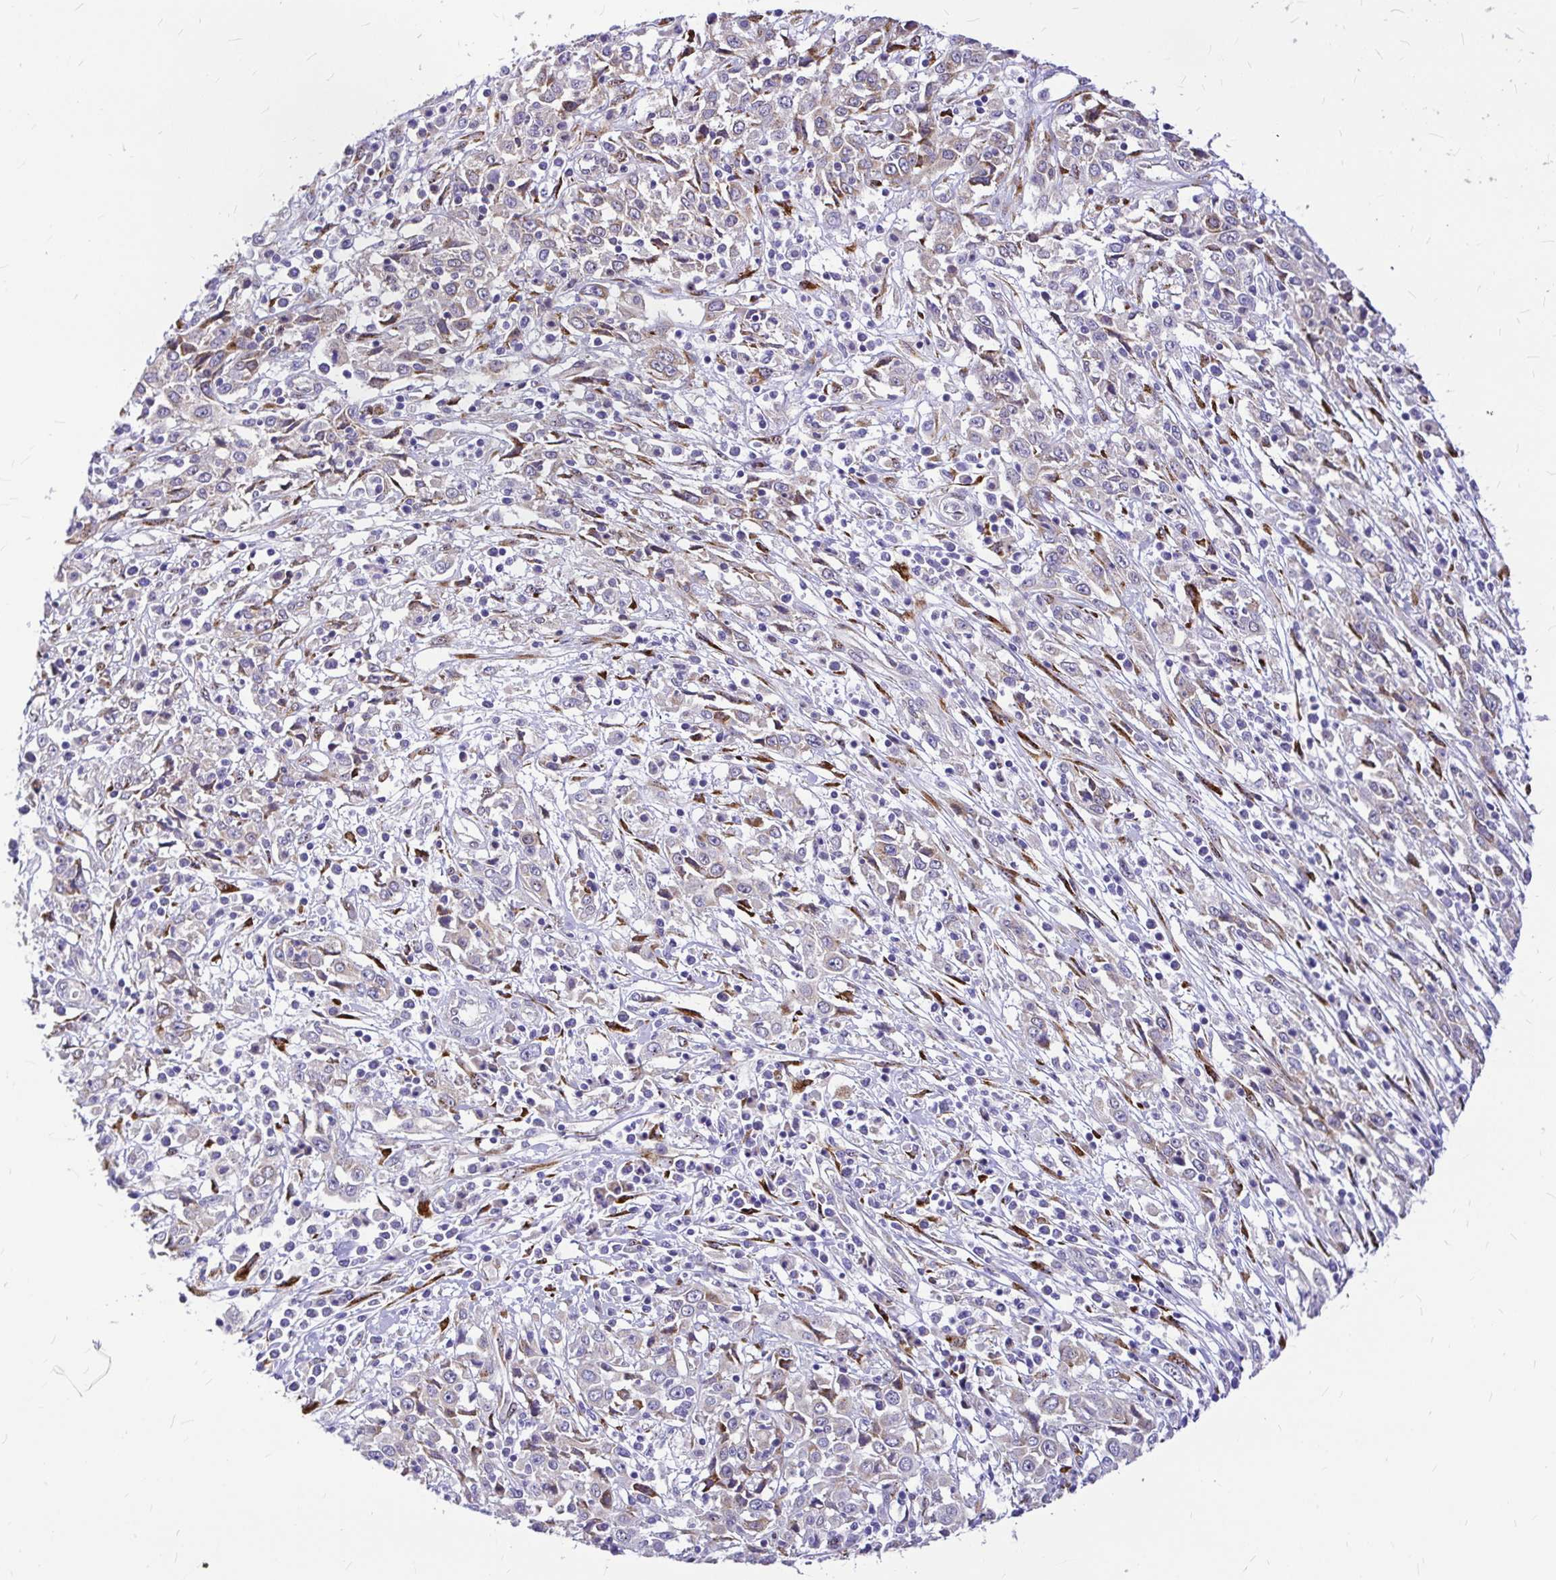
{"staining": {"intensity": "weak", "quantity": "25%-75%", "location": "cytoplasmic/membranous"}, "tissue": "cervical cancer", "cell_type": "Tumor cells", "image_type": "cancer", "snomed": [{"axis": "morphology", "description": "Adenocarcinoma, NOS"}, {"axis": "topography", "description": "Cervix"}], "caption": "This micrograph reveals IHC staining of cervical cancer (adenocarcinoma), with low weak cytoplasmic/membranous expression in approximately 25%-75% of tumor cells.", "gene": "GABBR2", "patient": {"sex": "female", "age": 40}}